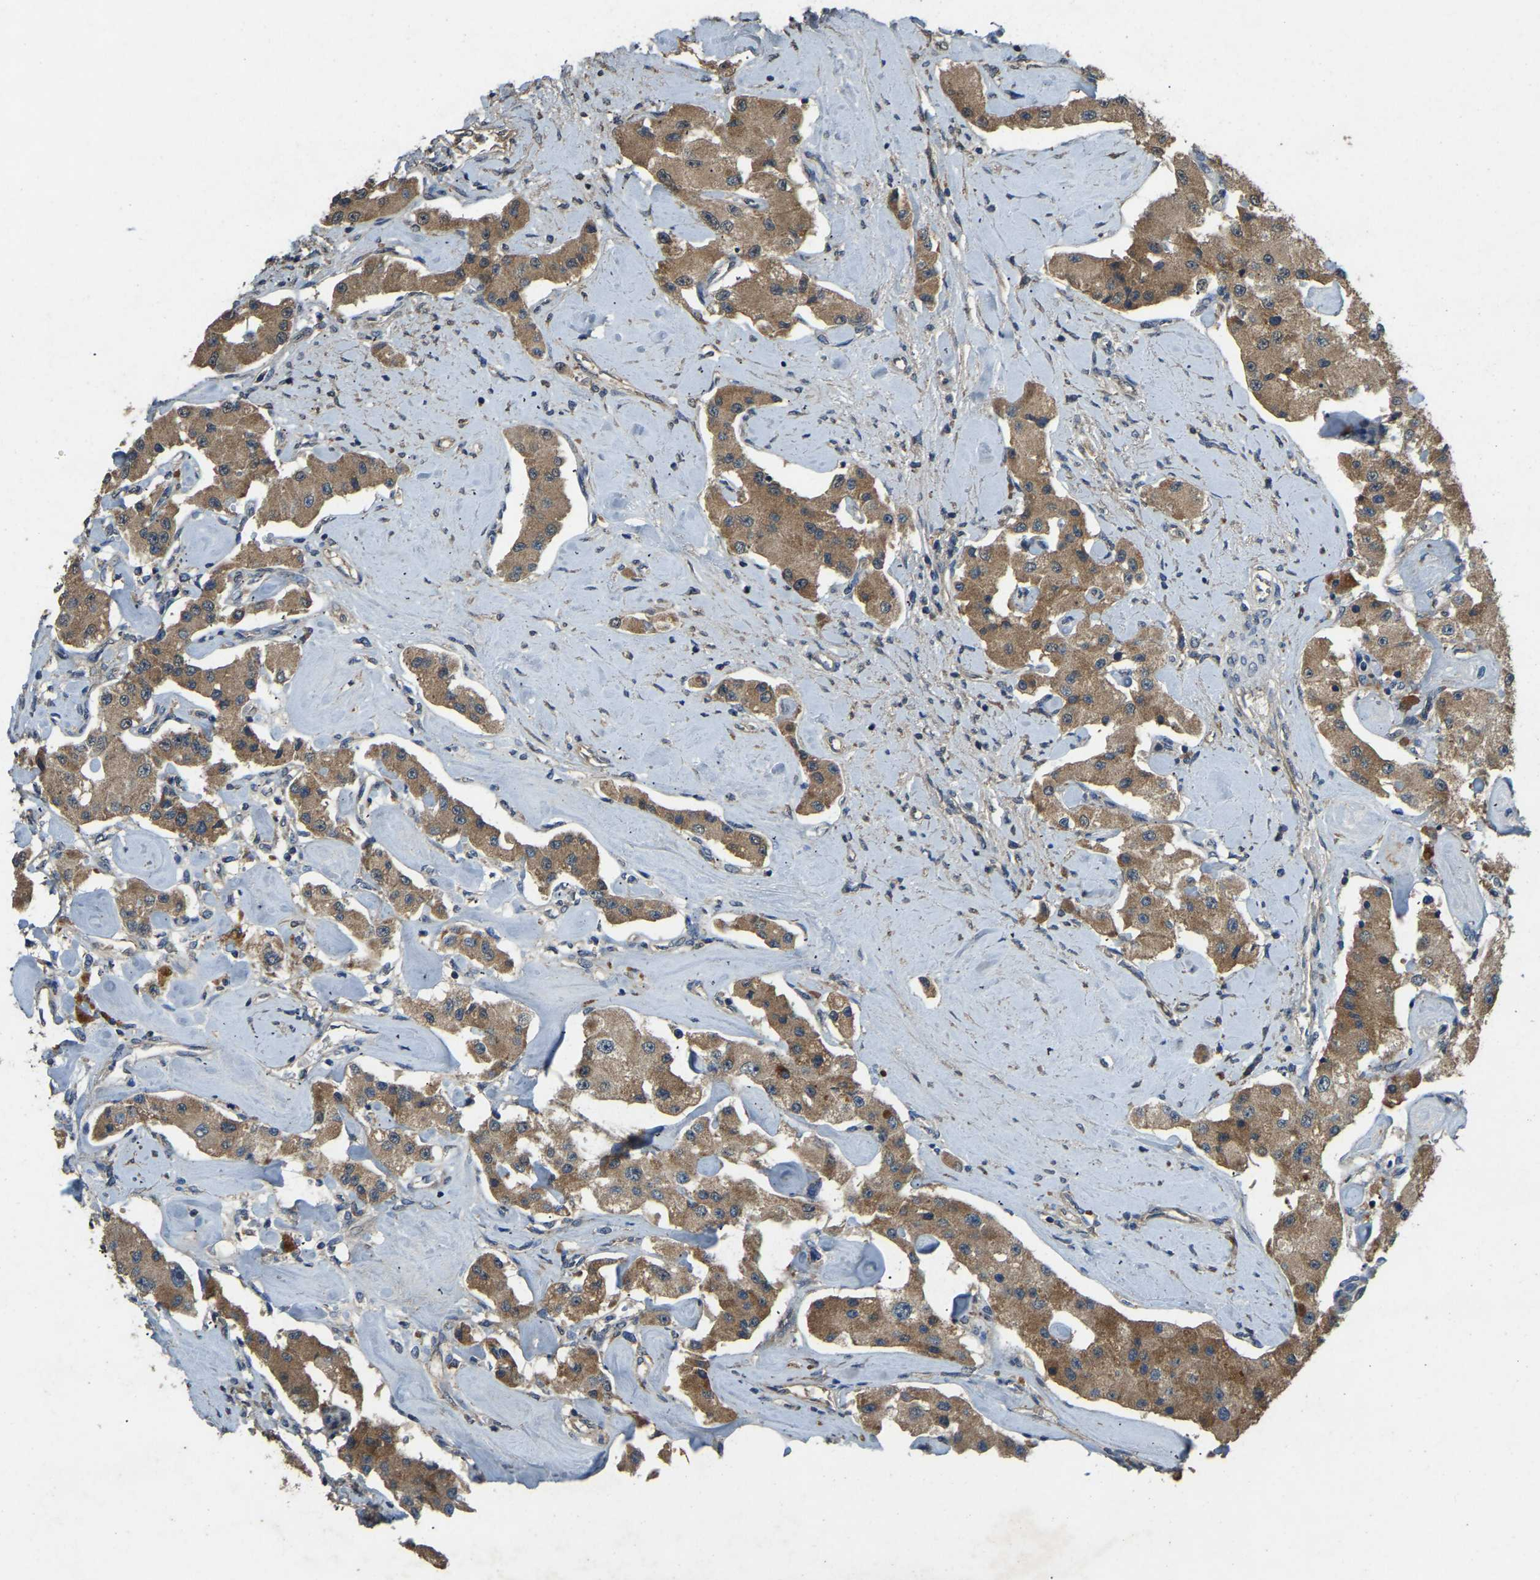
{"staining": {"intensity": "moderate", "quantity": ">75%", "location": "cytoplasmic/membranous"}, "tissue": "carcinoid", "cell_type": "Tumor cells", "image_type": "cancer", "snomed": [{"axis": "morphology", "description": "Carcinoid, malignant, NOS"}, {"axis": "topography", "description": "Pancreas"}], "caption": "Tumor cells demonstrate moderate cytoplasmic/membranous positivity in about >75% of cells in carcinoid.", "gene": "ATP8B1", "patient": {"sex": "male", "age": 41}}